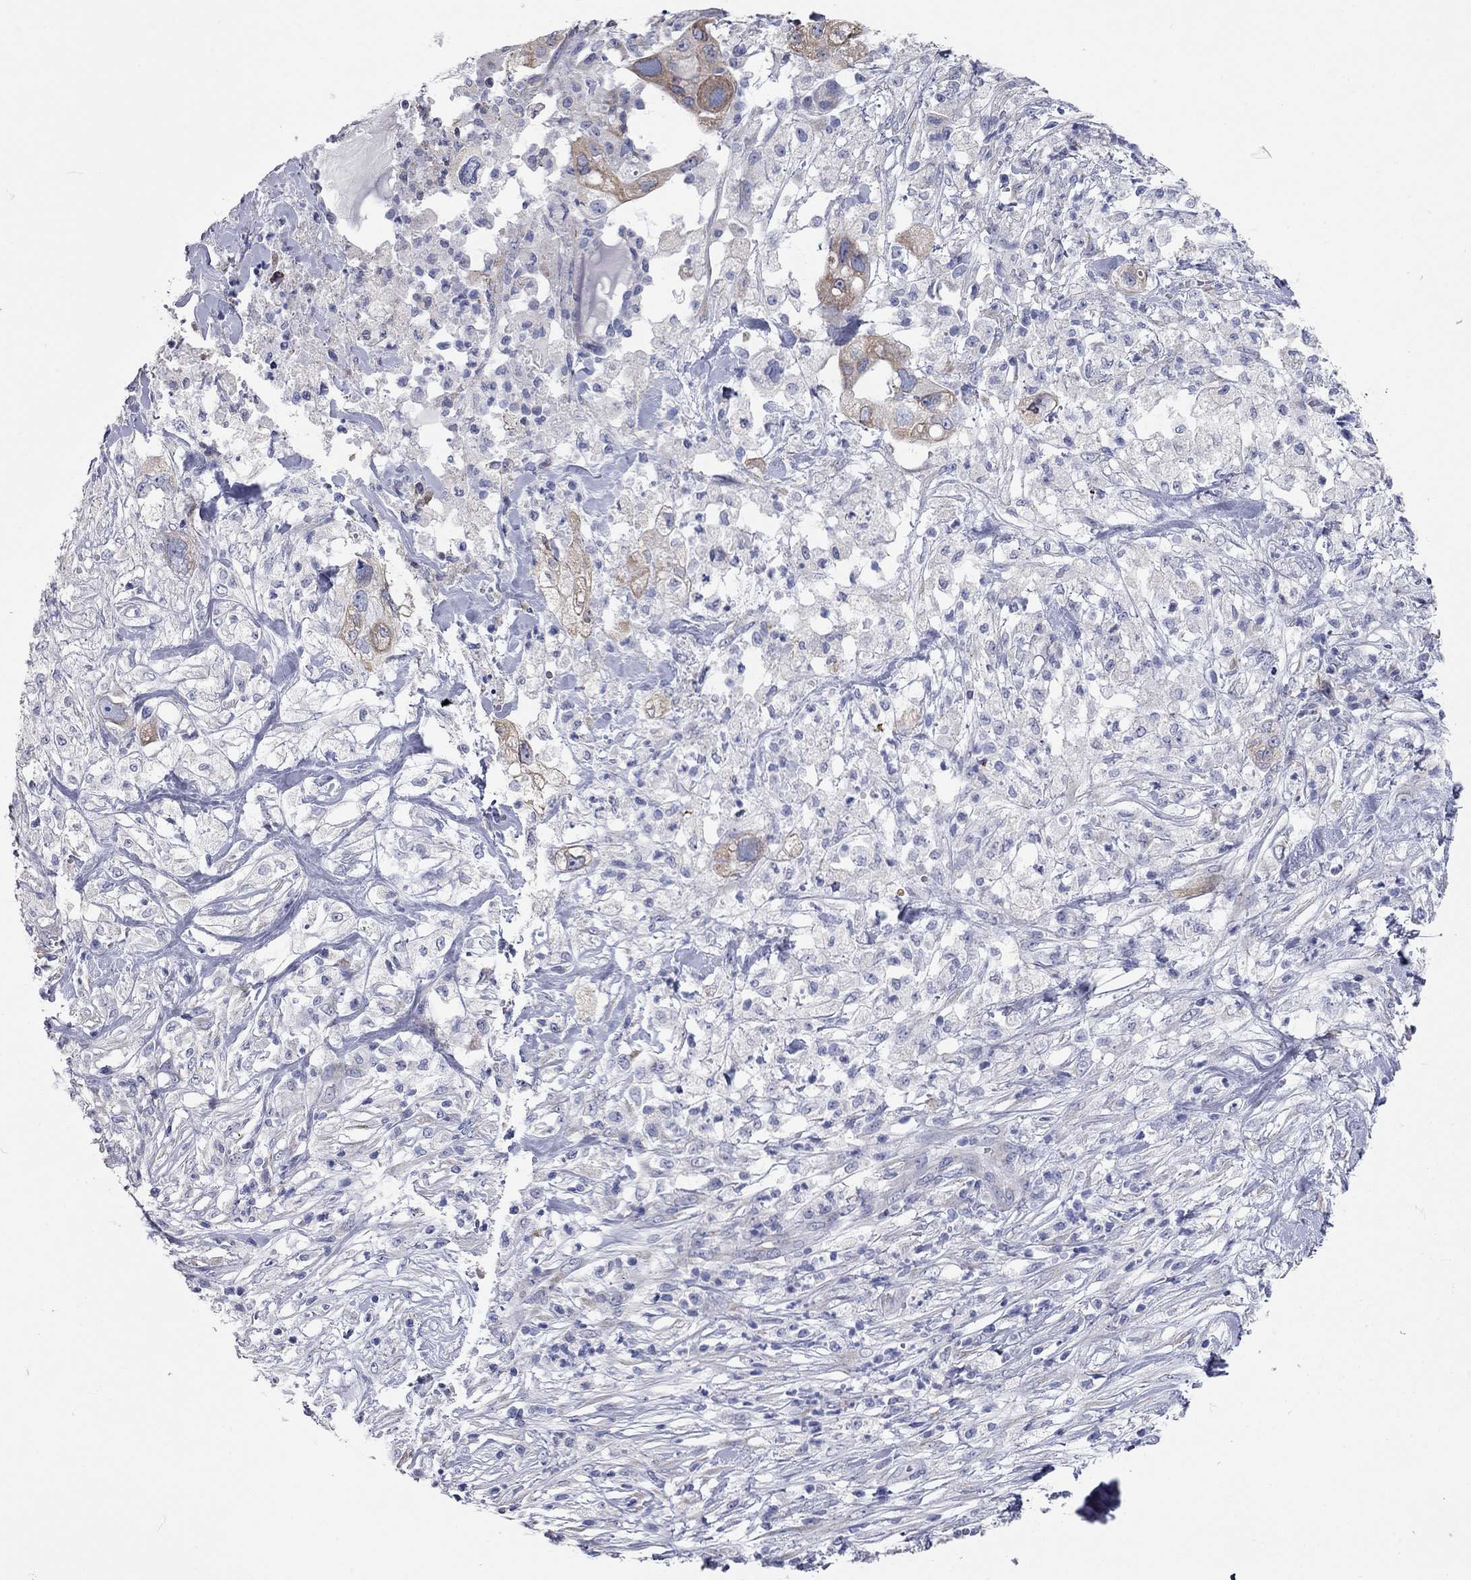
{"staining": {"intensity": "moderate", "quantity": "<25%", "location": "cytoplasmic/membranous"}, "tissue": "pancreatic cancer", "cell_type": "Tumor cells", "image_type": "cancer", "snomed": [{"axis": "morphology", "description": "Adenocarcinoma, NOS"}, {"axis": "topography", "description": "Pancreas"}], "caption": "Immunohistochemical staining of pancreatic cancer (adenocarcinoma) displays low levels of moderate cytoplasmic/membranous expression in approximately <25% of tumor cells.", "gene": "XAGE2", "patient": {"sex": "female", "age": 72}}